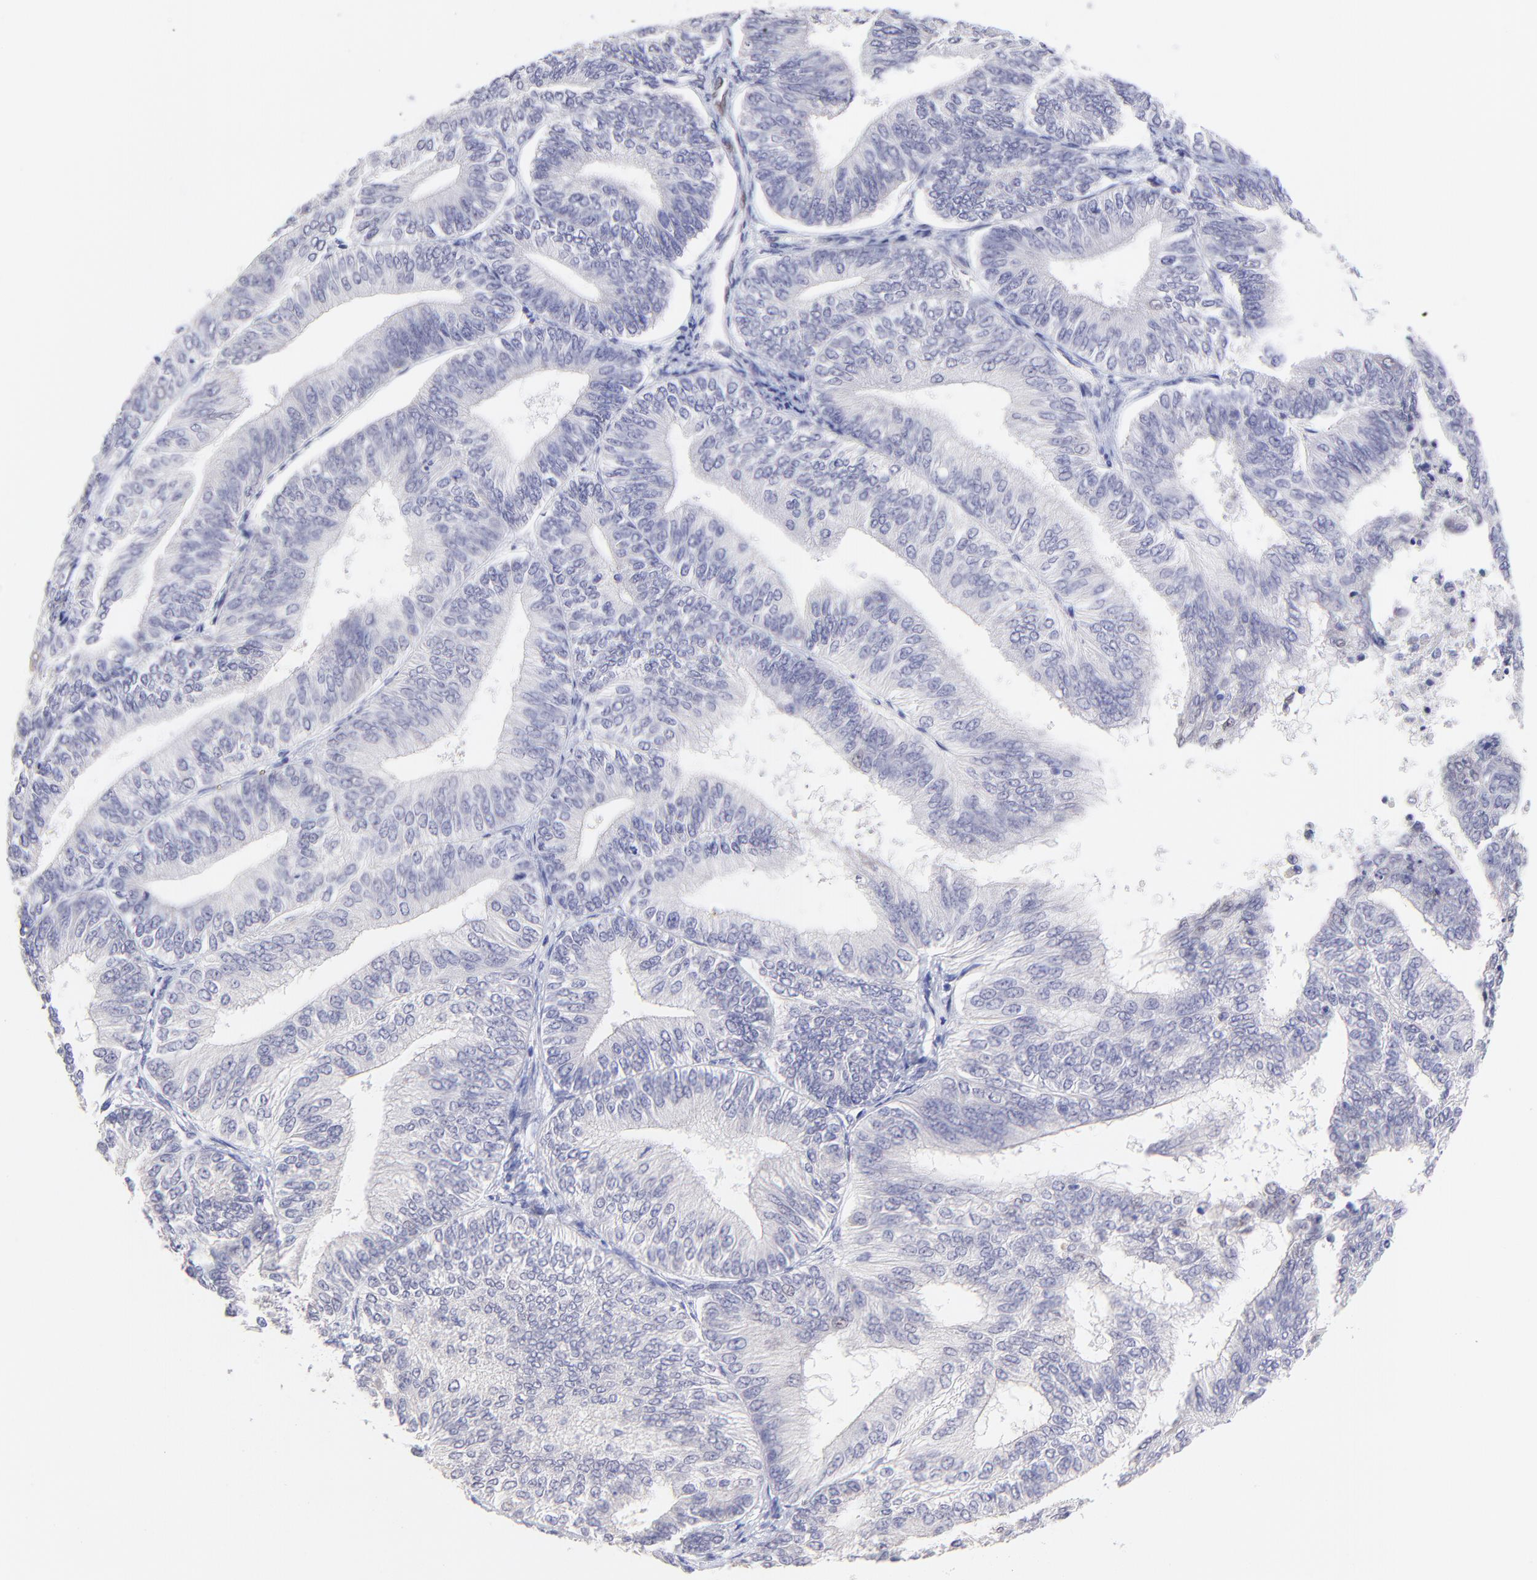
{"staining": {"intensity": "negative", "quantity": "none", "location": "none"}, "tissue": "endometrial cancer", "cell_type": "Tumor cells", "image_type": "cancer", "snomed": [{"axis": "morphology", "description": "Adenocarcinoma, NOS"}, {"axis": "topography", "description": "Endometrium"}], "caption": "Immunohistochemistry of endometrial cancer exhibits no expression in tumor cells.", "gene": "KLF4", "patient": {"sex": "female", "age": 55}}